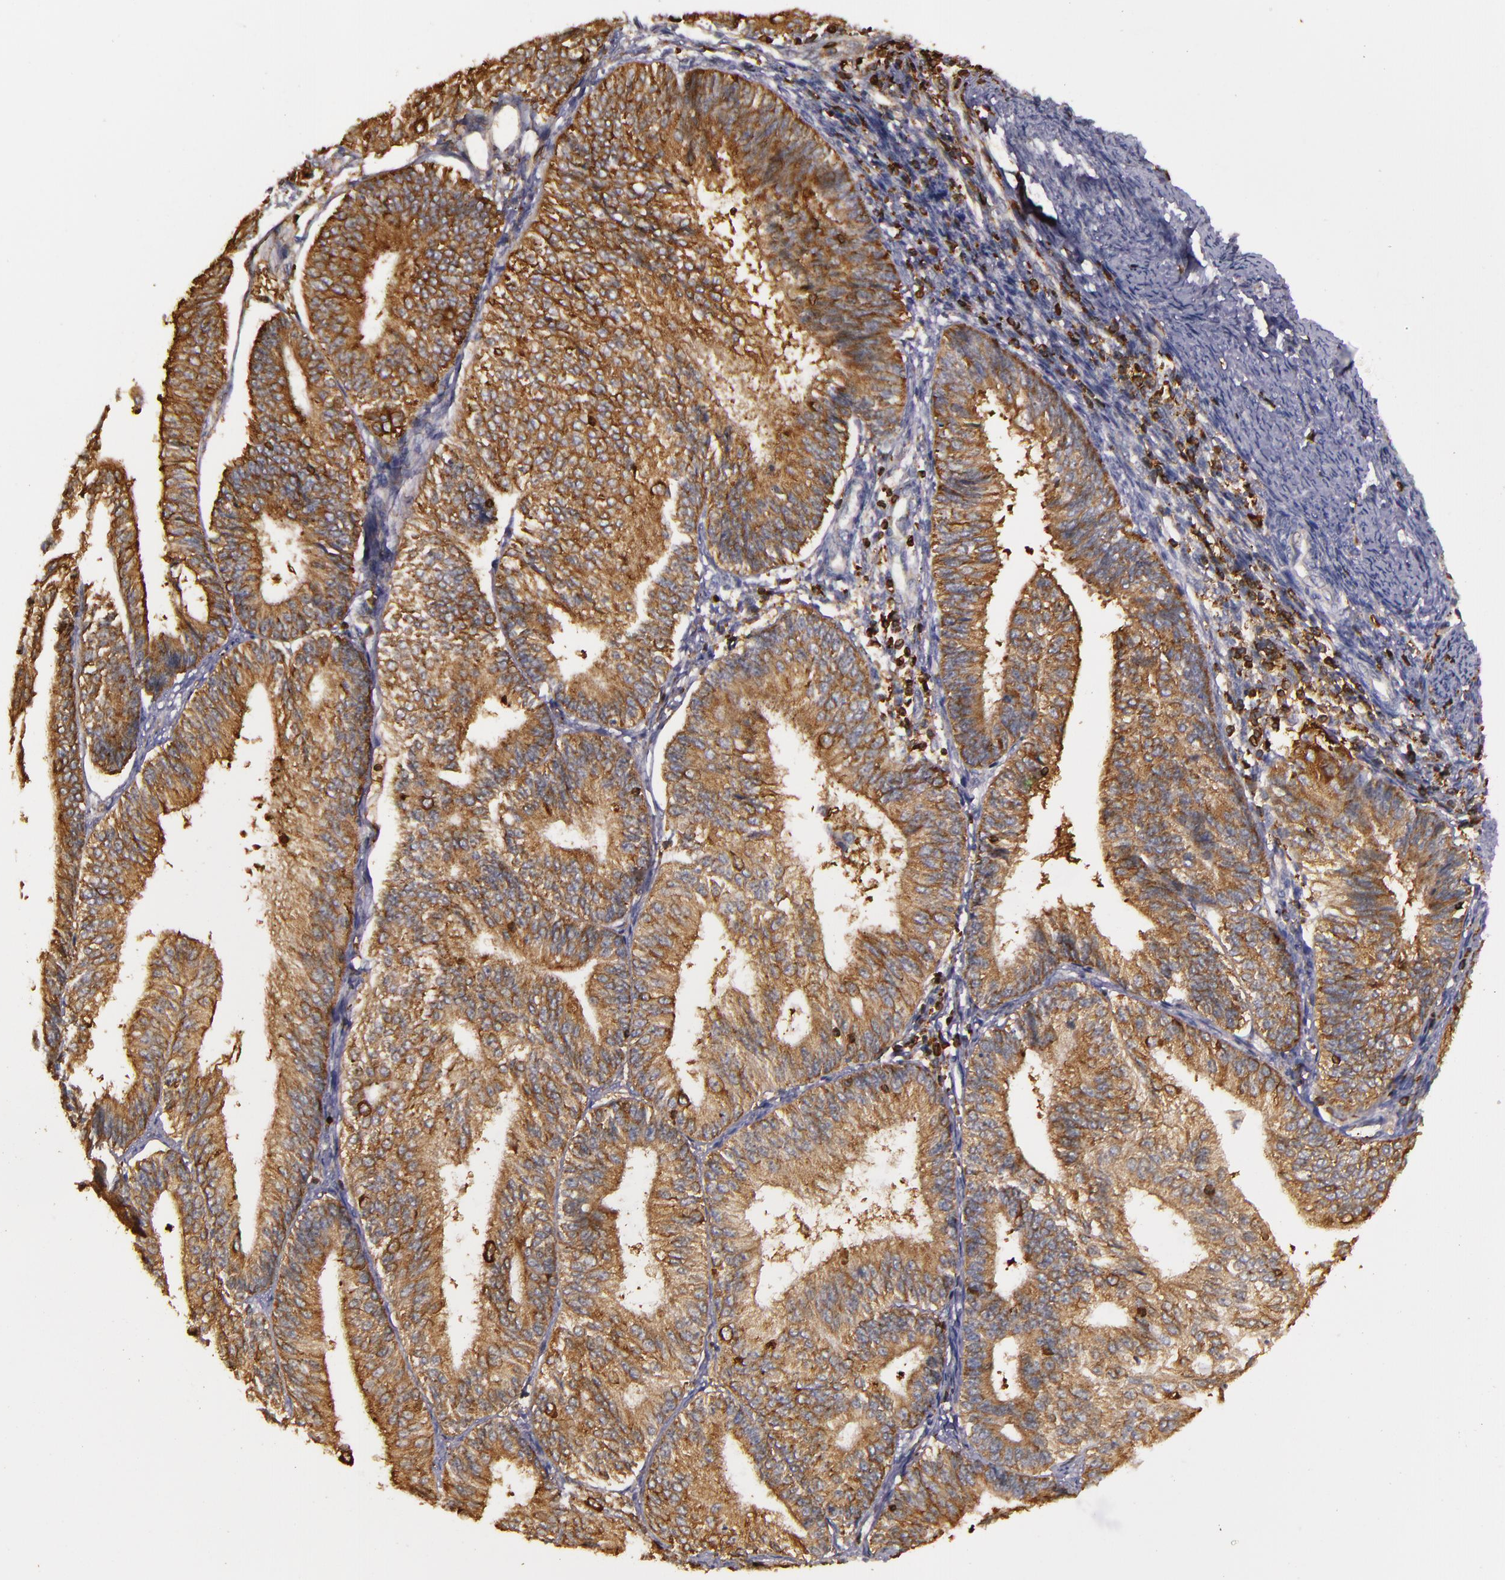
{"staining": {"intensity": "strong", "quantity": ">75%", "location": "cytoplasmic/membranous"}, "tissue": "endometrial cancer", "cell_type": "Tumor cells", "image_type": "cancer", "snomed": [{"axis": "morphology", "description": "Adenocarcinoma, NOS"}, {"axis": "topography", "description": "Endometrium"}], "caption": "Immunohistochemistry staining of endometrial cancer (adenocarcinoma), which exhibits high levels of strong cytoplasmic/membranous expression in approximately >75% of tumor cells indicating strong cytoplasmic/membranous protein staining. The staining was performed using DAB (brown) for protein detection and nuclei were counterstained in hematoxylin (blue).", "gene": "SLC9A3R1", "patient": {"sex": "female", "age": 55}}